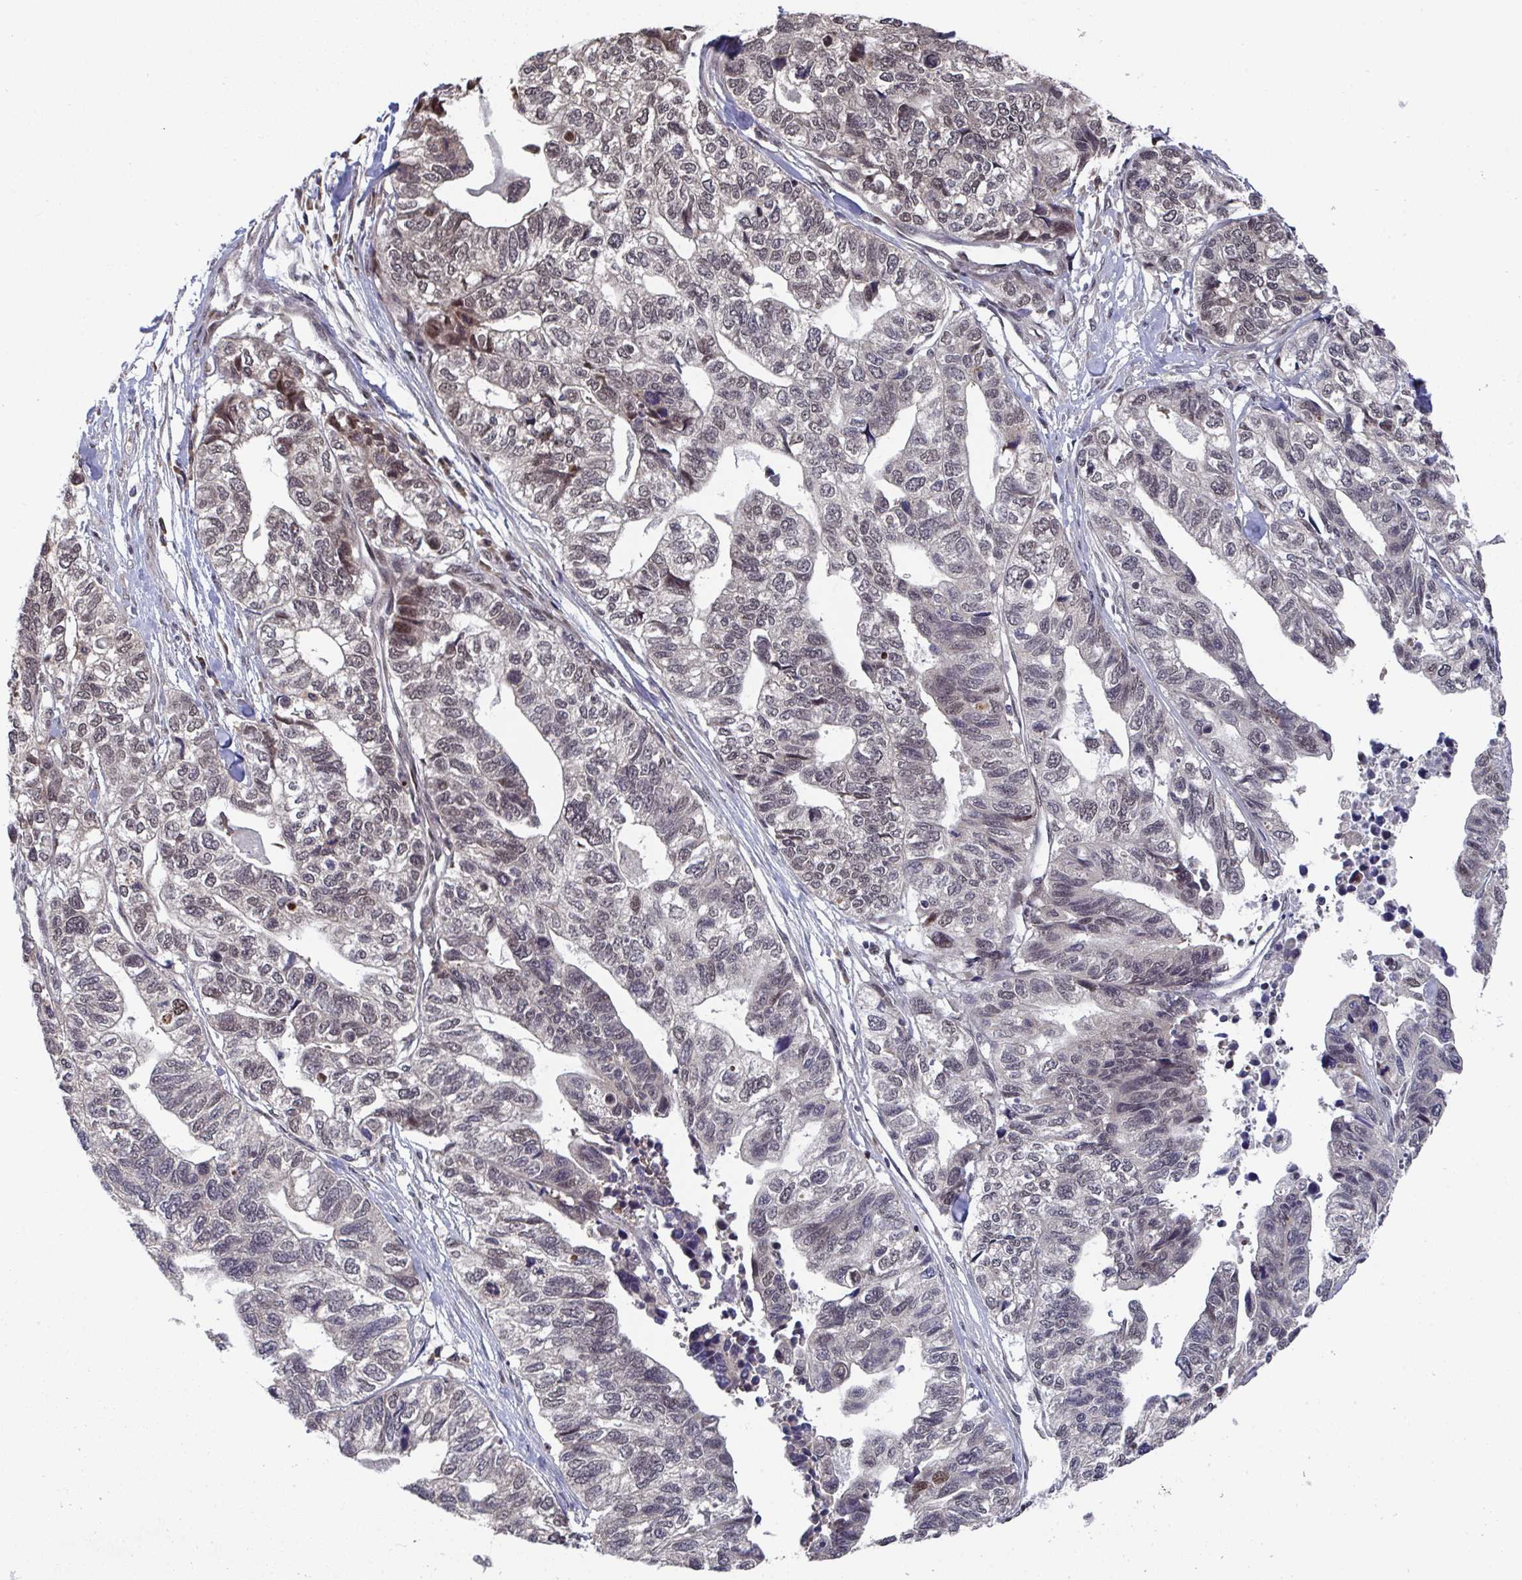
{"staining": {"intensity": "weak", "quantity": ">75%", "location": "nuclear"}, "tissue": "stomach cancer", "cell_type": "Tumor cells", "image_type": "cancer", "snomed": [{"axis": "morphology", "description": "Adenocarcinoma, NOS"}, {"axis": "topography", "description": "Stomach, upper"}], "caption": "Immunohistochemistry photomicrograph of neoplastic tissue: stomach adenocarcinoma stained using immunohistochemistry shows low levels of weak protein expression localized specifically in the nuclear of tumor cells, appearing as a nuclear brown color.", "gene": "JMJD1C", "patient": {"sex": "female", "age": 67}}